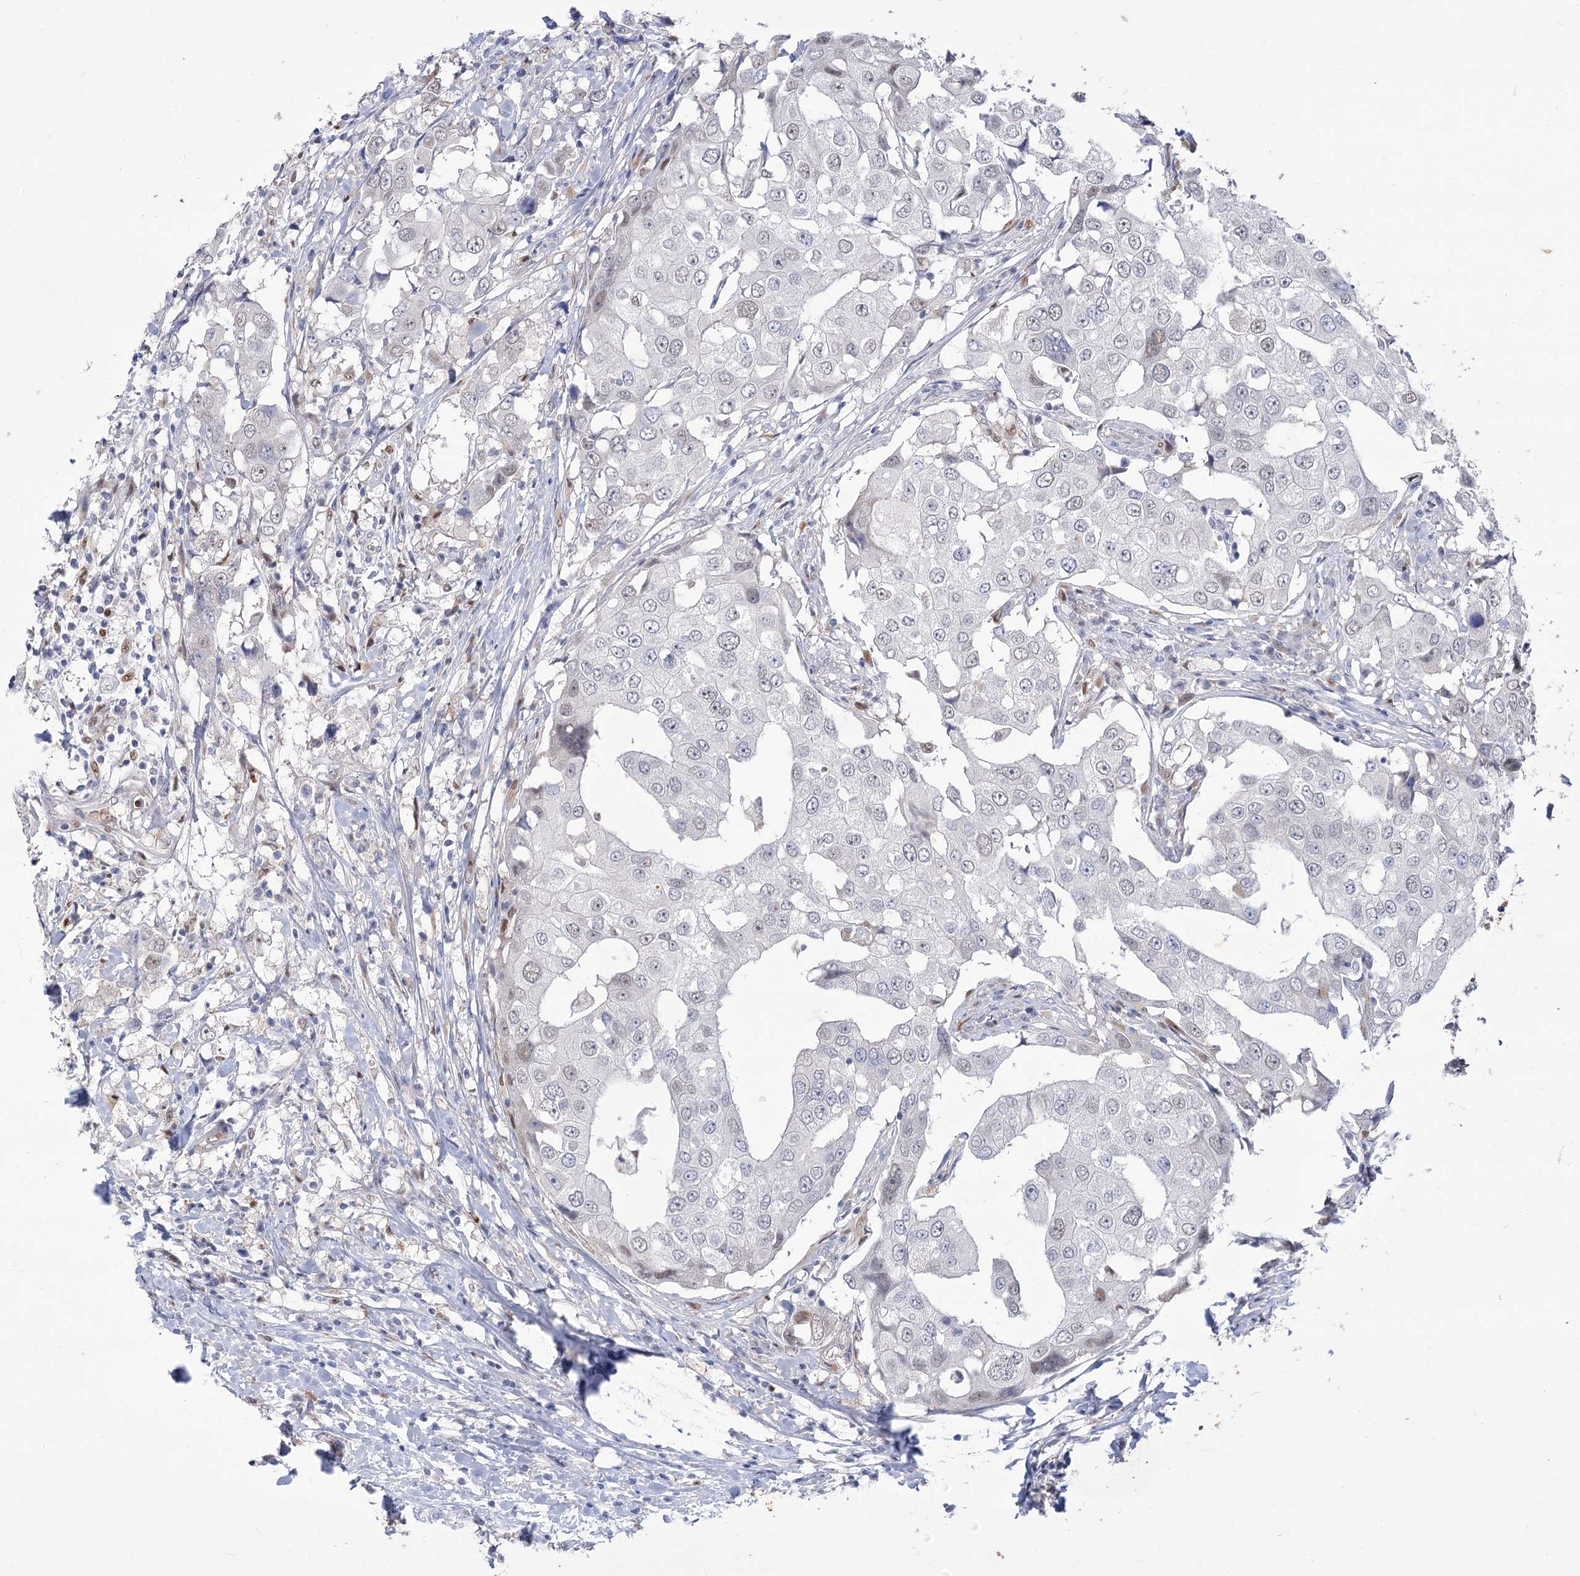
{"staining": {"intensity": "weak", "quantity": "<25%", "location": "nuclear"}, "tissue": "breast cancer", "cell_type": "Tumor cells", "image_type": "cancer", "snomed": [{"axis": "morphology", "description": "Duct carcinoma"}, {"axis": "topography", "description": "Breast"}], "caption": "This is an immunohistochemistry (IHC) histopathology image of breast invasive ductal carcinoma. There is no positivity in tumor cells.", "gene": "SIAE", "patient": {"sex": "female", "age": 27}}